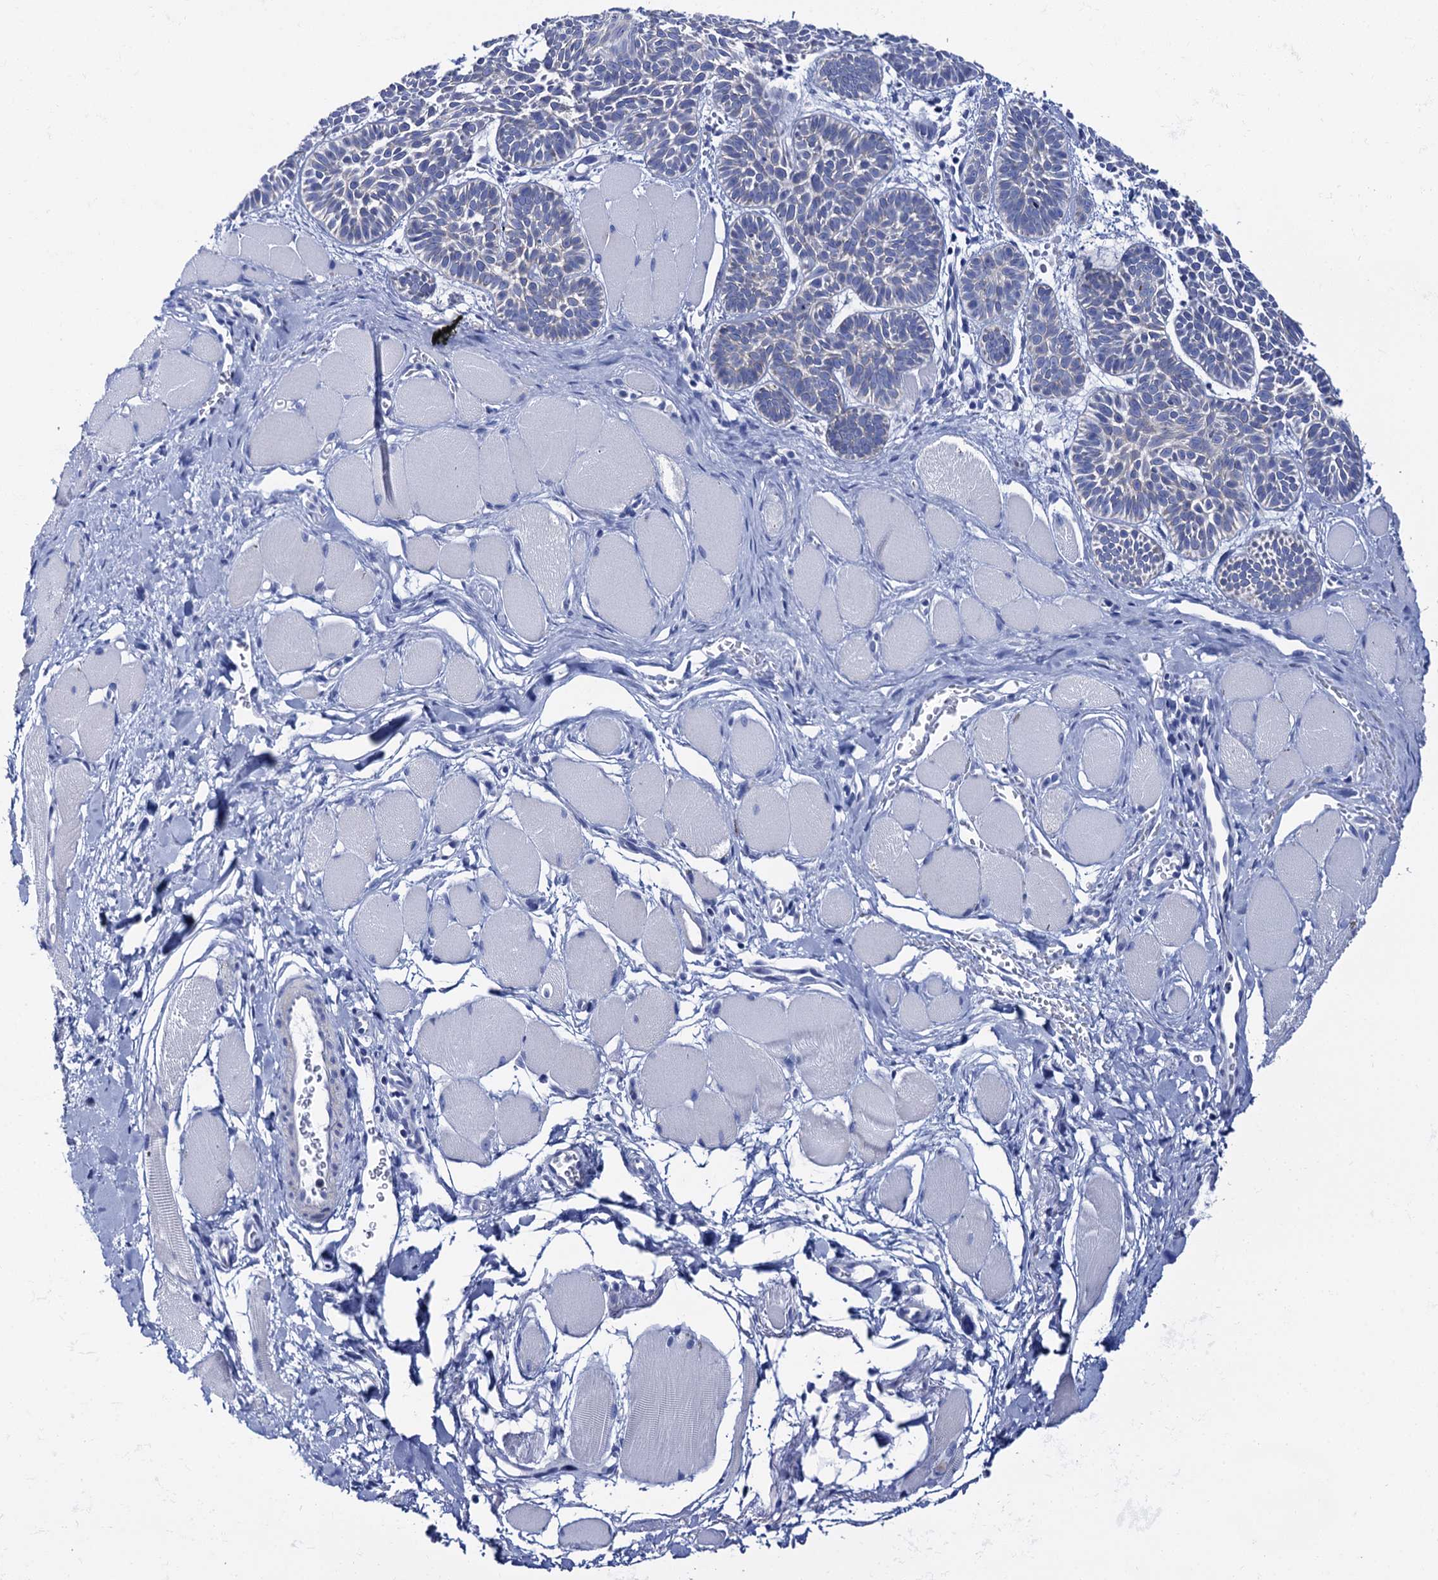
{"staining": {"intensity": "negative", "quantity": "none", "location": "none"}, "tissue": "skin cancer", "cell_type": "Tumor cells", "image_type": "cancer", "snomed": [{"axis": "morphology", "description": "Basal cell carcinoma"}, {"axis": "topography", "description": "Skin"}], "caption": "Basal cell carcinoma (skin) was stained to show a protein in brown. There is no significant expression in tumor cells. (DAB (3,3'-diaminobenzidine) IHC, high magnification).", "gene": "RAB3IP", "patient": {"sex": "male", "age": 85}}